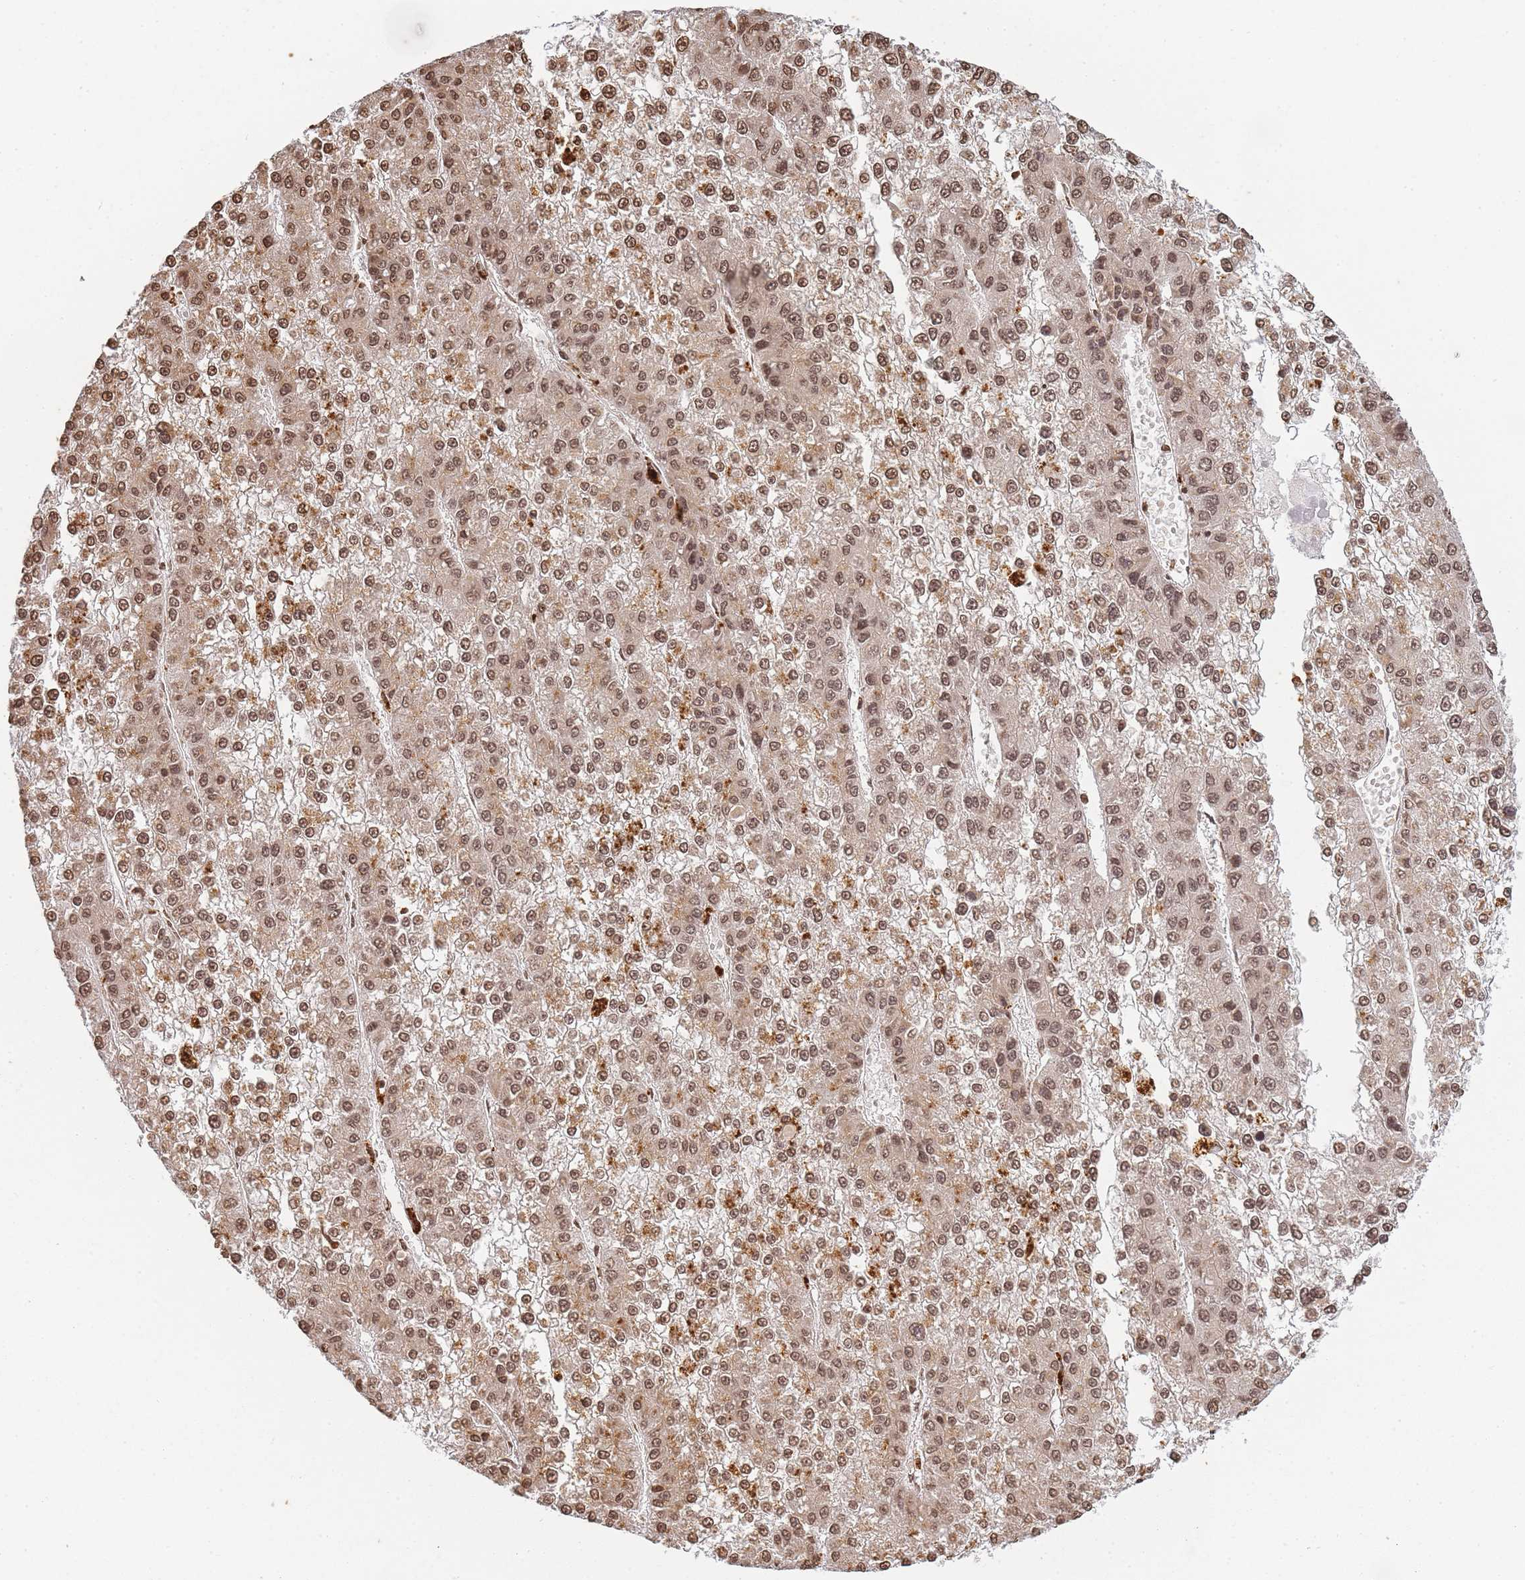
{"staining": {"intensity": "moderate", "quantity": ">75%", "location": "cytoplasmic/membranous,nuclear"}, "tissue": "liver cancer", "cell_type": "Tumor cells", "image_type": "cancer", "snomed": [{"axis": "morphology", "description": "Carcinoma, Hepatocellular, NOS"}, {"axis": "topography", "description": "Liver"}], "caption": "A brown stain shows moderate cytoplasmic/membranous and nuclear positivity of a protein in liver cancer (hepatocellular carcinoma) tumor cells.", "gene": "WWTR1", "patient": {"sex": "female", "age": 73}}